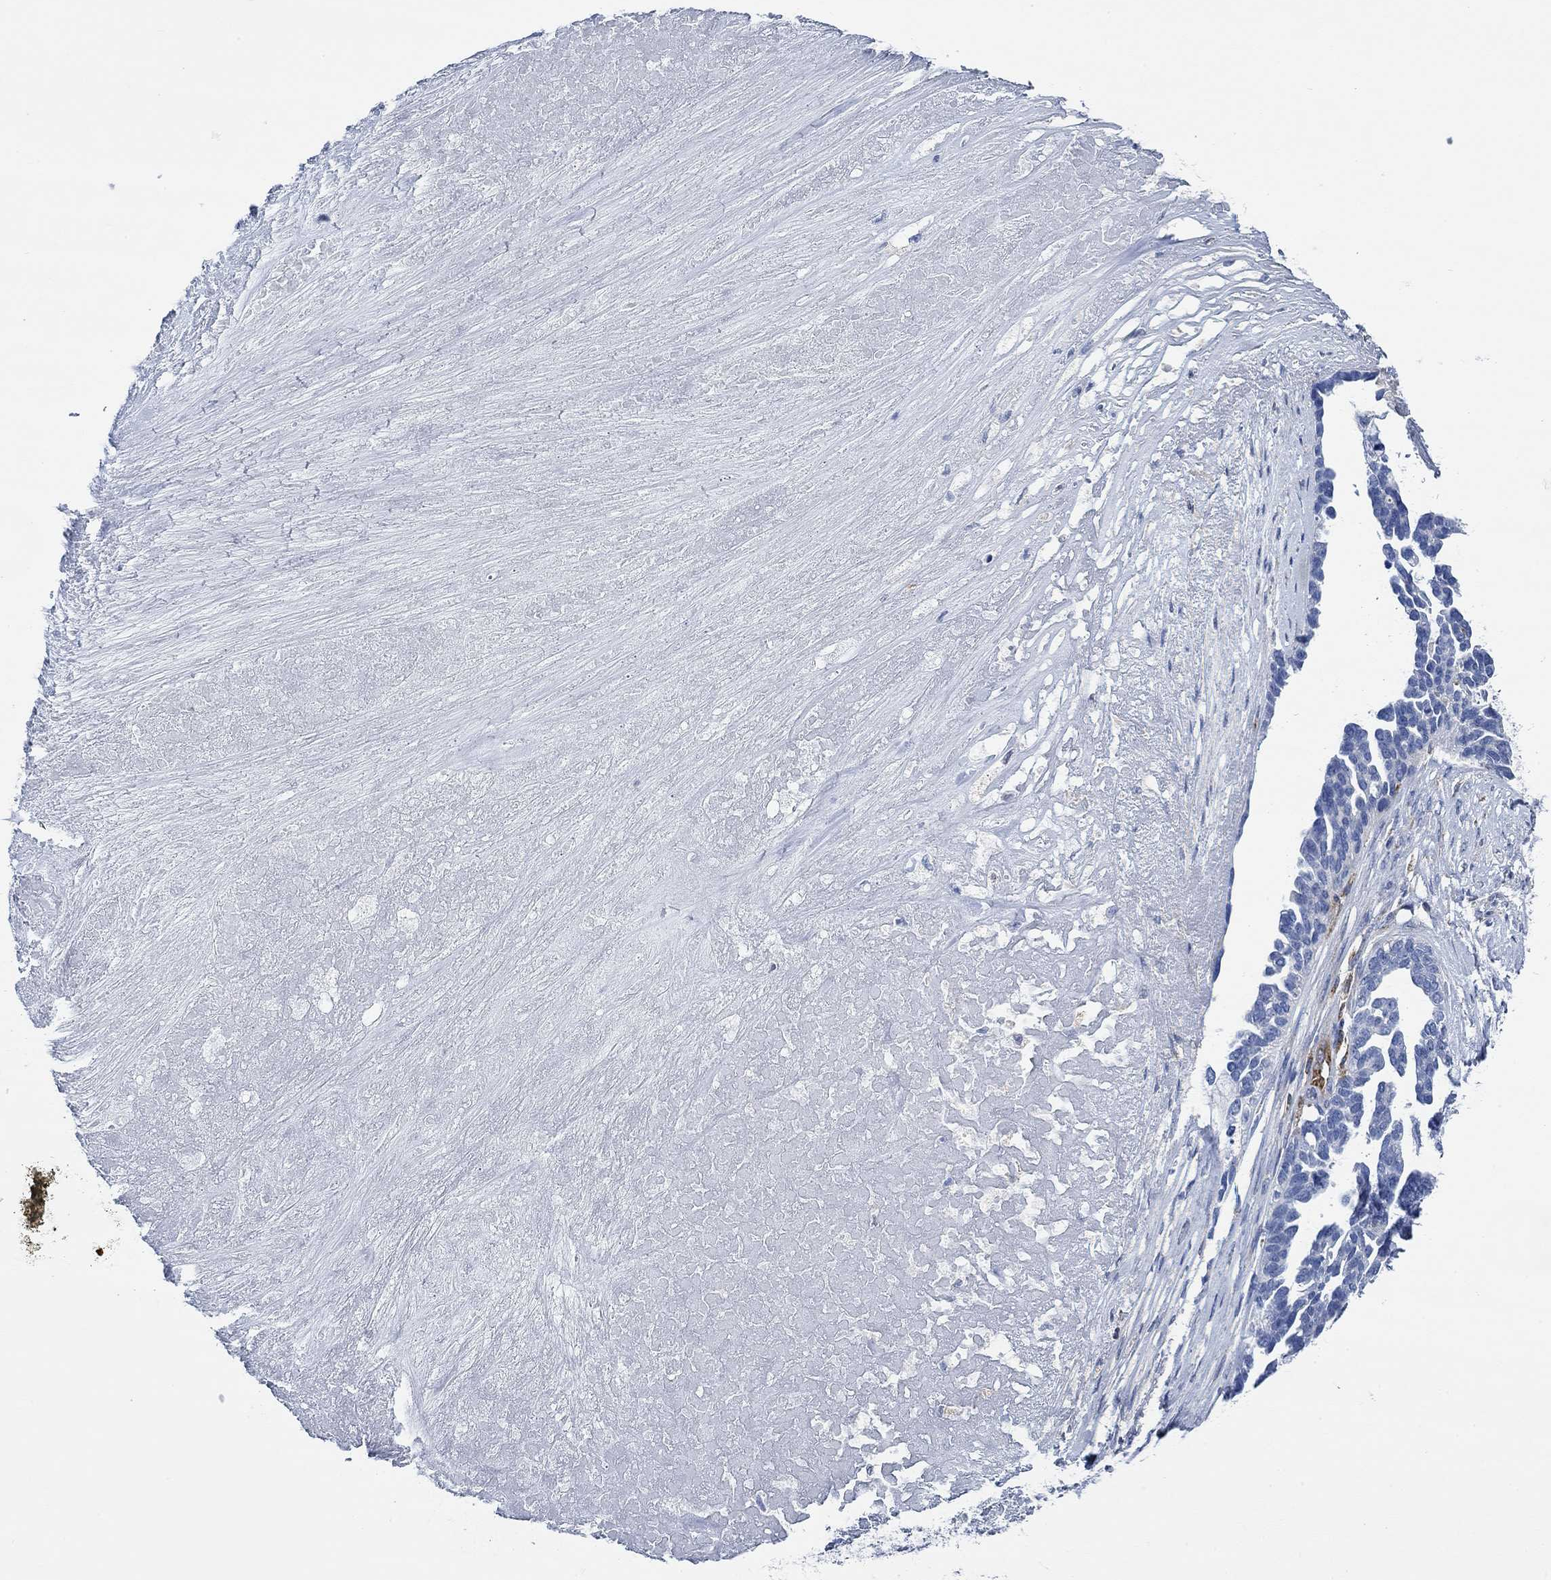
{"staining": {"intensity": "negative", "quantity": "none", "location": "none"}, "tissue": "ovarian cancer", "cell_type": "Tumor cells", "image_type": "cancer", "snomed": [{"axis": "morphology", "description": "Cystadenocarcinoma, serous, NOS"}, {"axis": "topography", "description": "Ovary"}], "caption": "Histopathology image shows no protein staining in tumor cells of serous cystadenocarcinoma (ovarian) tissue. (DAB (3,3'-diaminobenzidine) immunohistochemistry visualized using brightfield microscopy, high magnification).", "gene": "HECW2", "patient": {"sex": "female", "age": 54}}